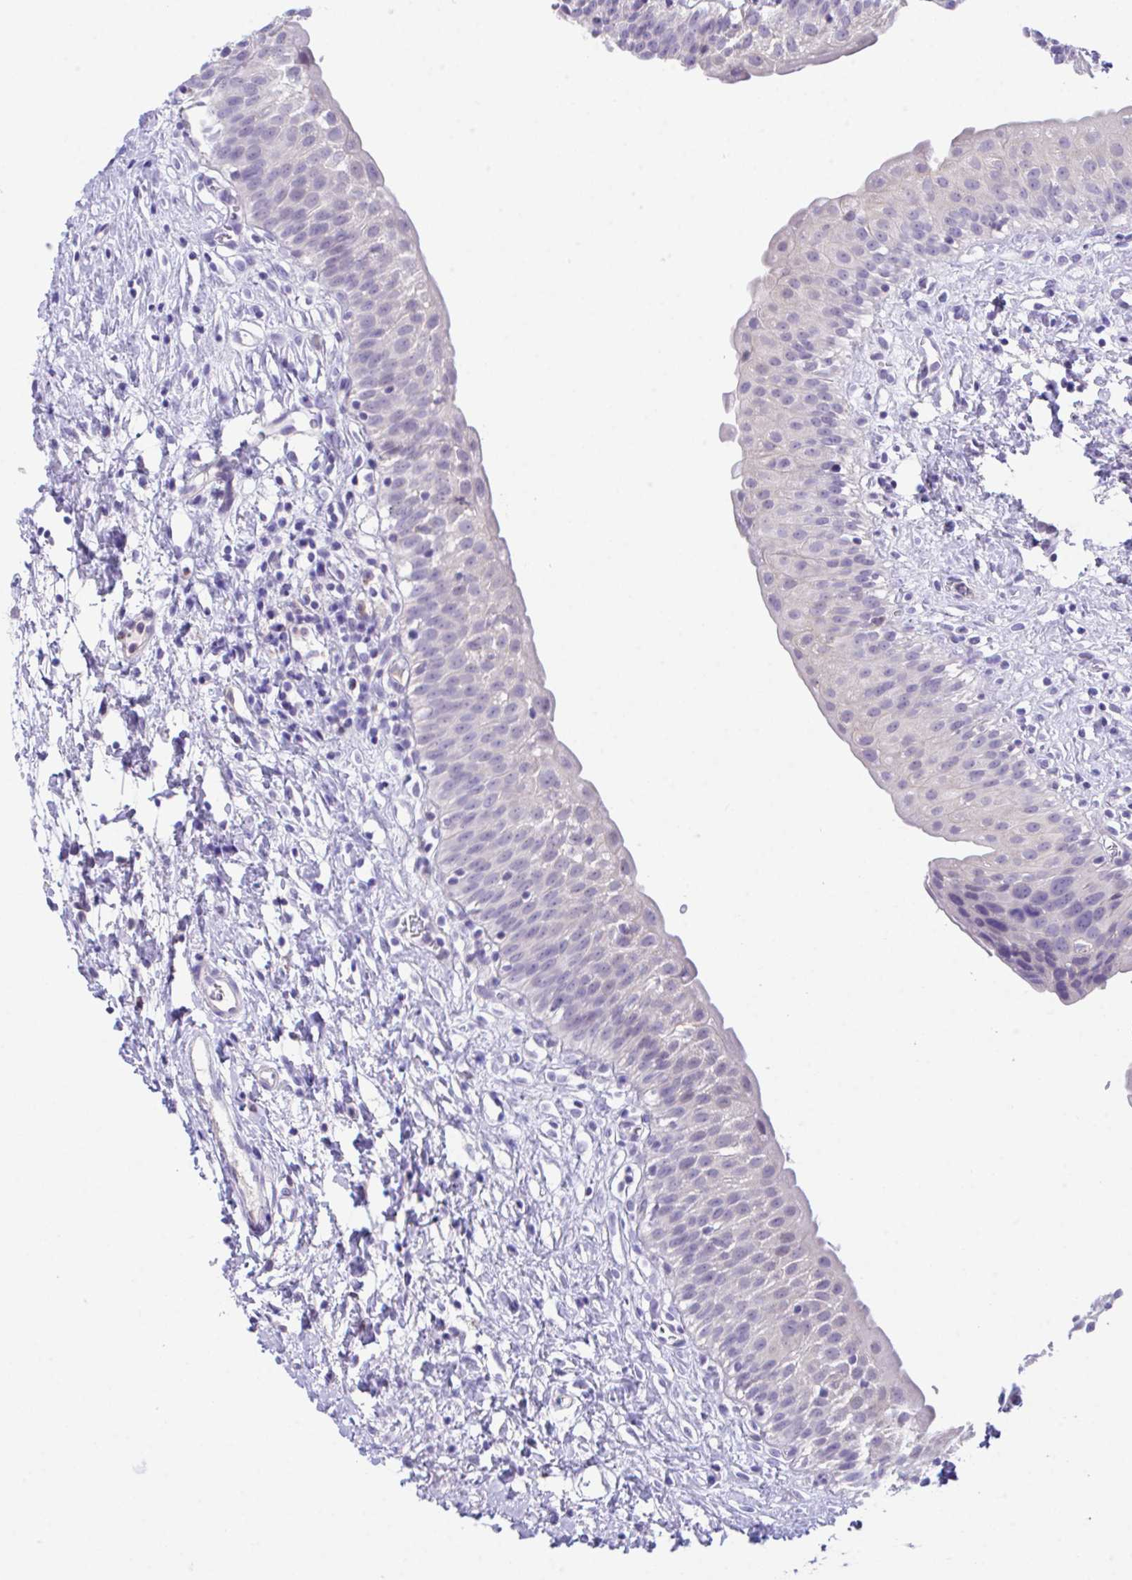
{"staining": {"intensity": "negative", "quantity": "none", "location": "none"}, "tissue": "urinary bladder", "cell_type": "Urothelial cells", "image_type": "normal", "snomed": [{"axis": "morphology", "description": "Normal tissue, NOS"}, {"axis": "topography", "description": "Urinary bladder"}], "caption": "Immunohistochemical staining of benign human urinary bladder reveals no significant expression in urothelial cells.", "gene": "HOXB4", "patient": {"sex": "male", "age": 51}}